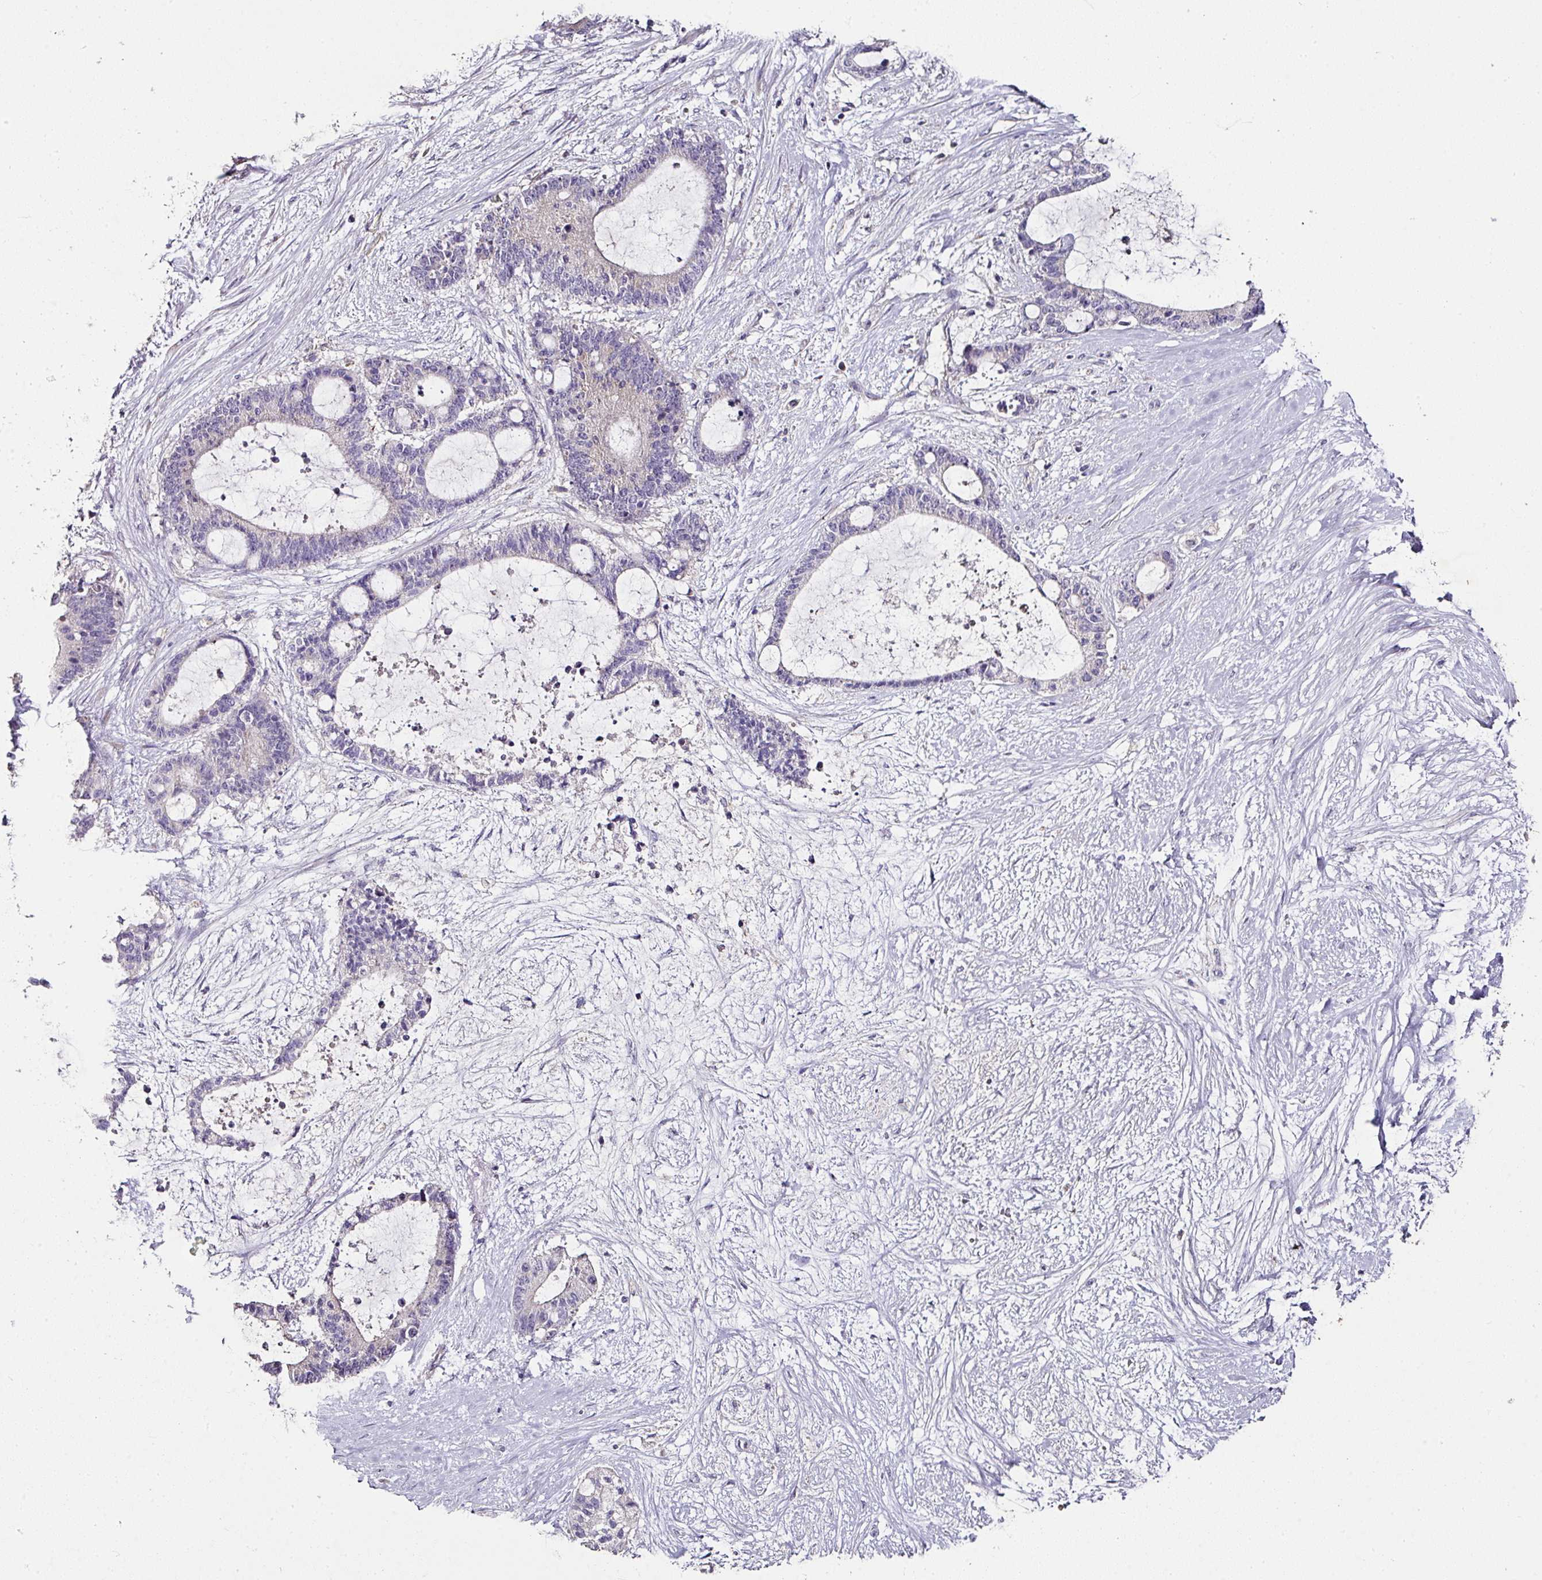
{"staining": {"intensity": "negative", "quantity": "none", "location": "none"}, "tissue": "liver cancer", "cell_type": "Tumor cells", "image_type": "cancer", "snomed": [{"axis": "morphology", "description": "Normal tissue, NOS"}, {"axis": "morphology", "description": "Cholangiocarcinoma"}, {"axis": "topography", "description": "Liver"}, {"axis": "topography", "description": "Peripheral nerve tissue"}], "caption": "DAB (3,3'-diaminobenzidine) immunohistochemical staining of human liver cholangiocarcinoma demonstrates no significant positivity in tumor cells.", "gene": "SKIC2", "patient": {"sex": "female", "age": 73}}